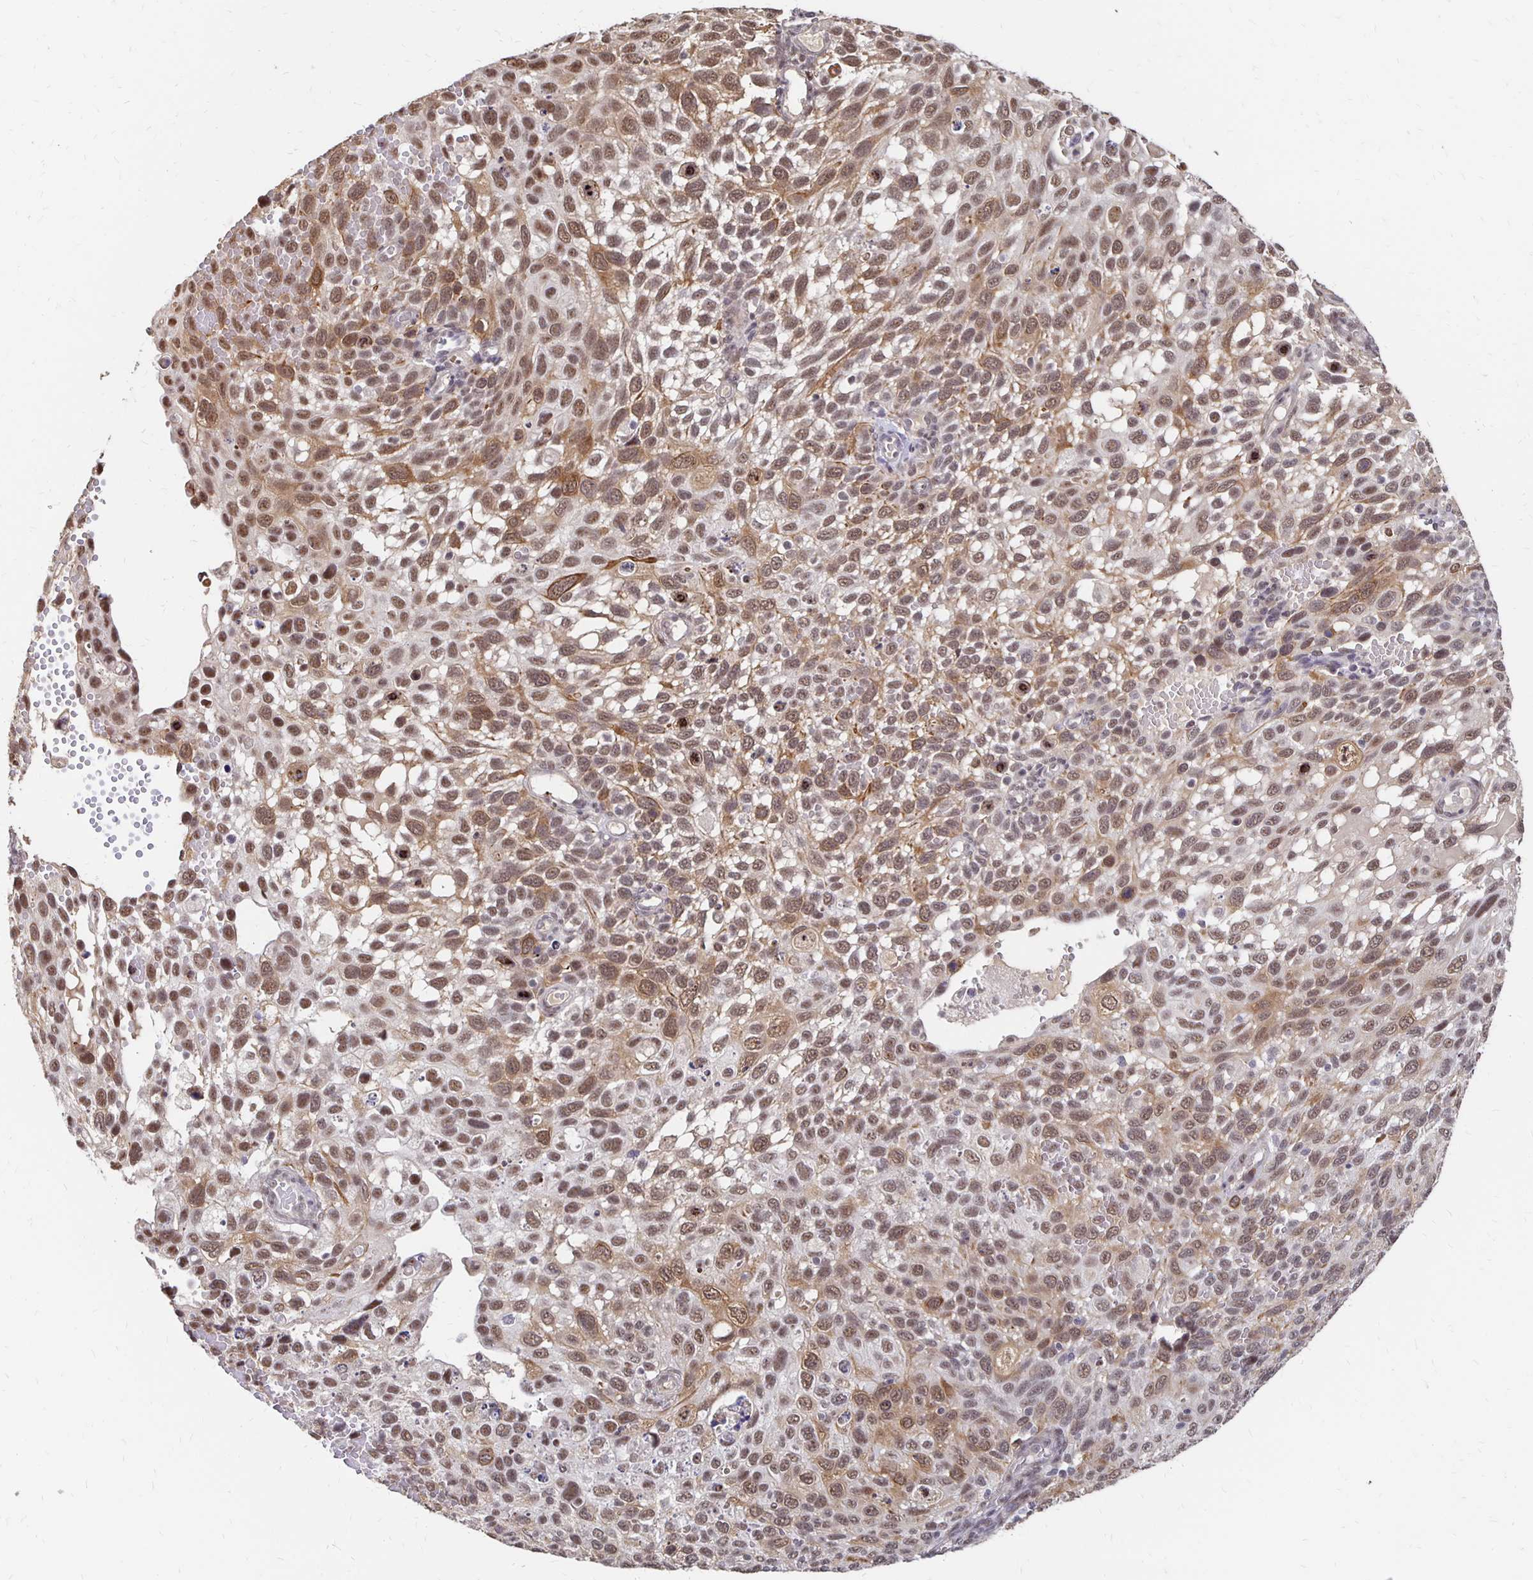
{"staining": {"intensity": "moderate", "quantity": ">75%", "location": "nuclear"}, "tissue": "cervical cancer", "cell_type": "Tumor cells", "image_type": "cancer", "snomed": [{"axis": "morphology", "description": "Squamous cell carcinoma, NOS"}, {"axis": "topography", "description": "Cervix"}], "caption": "There is medium levels of moderate nuclear expression in tumor cells of cervical cancer, as demonstrated by immunohistochemical staining (brown color).", "gene": "CLASRP", "patient": {"sex": "female", "age": 70}}